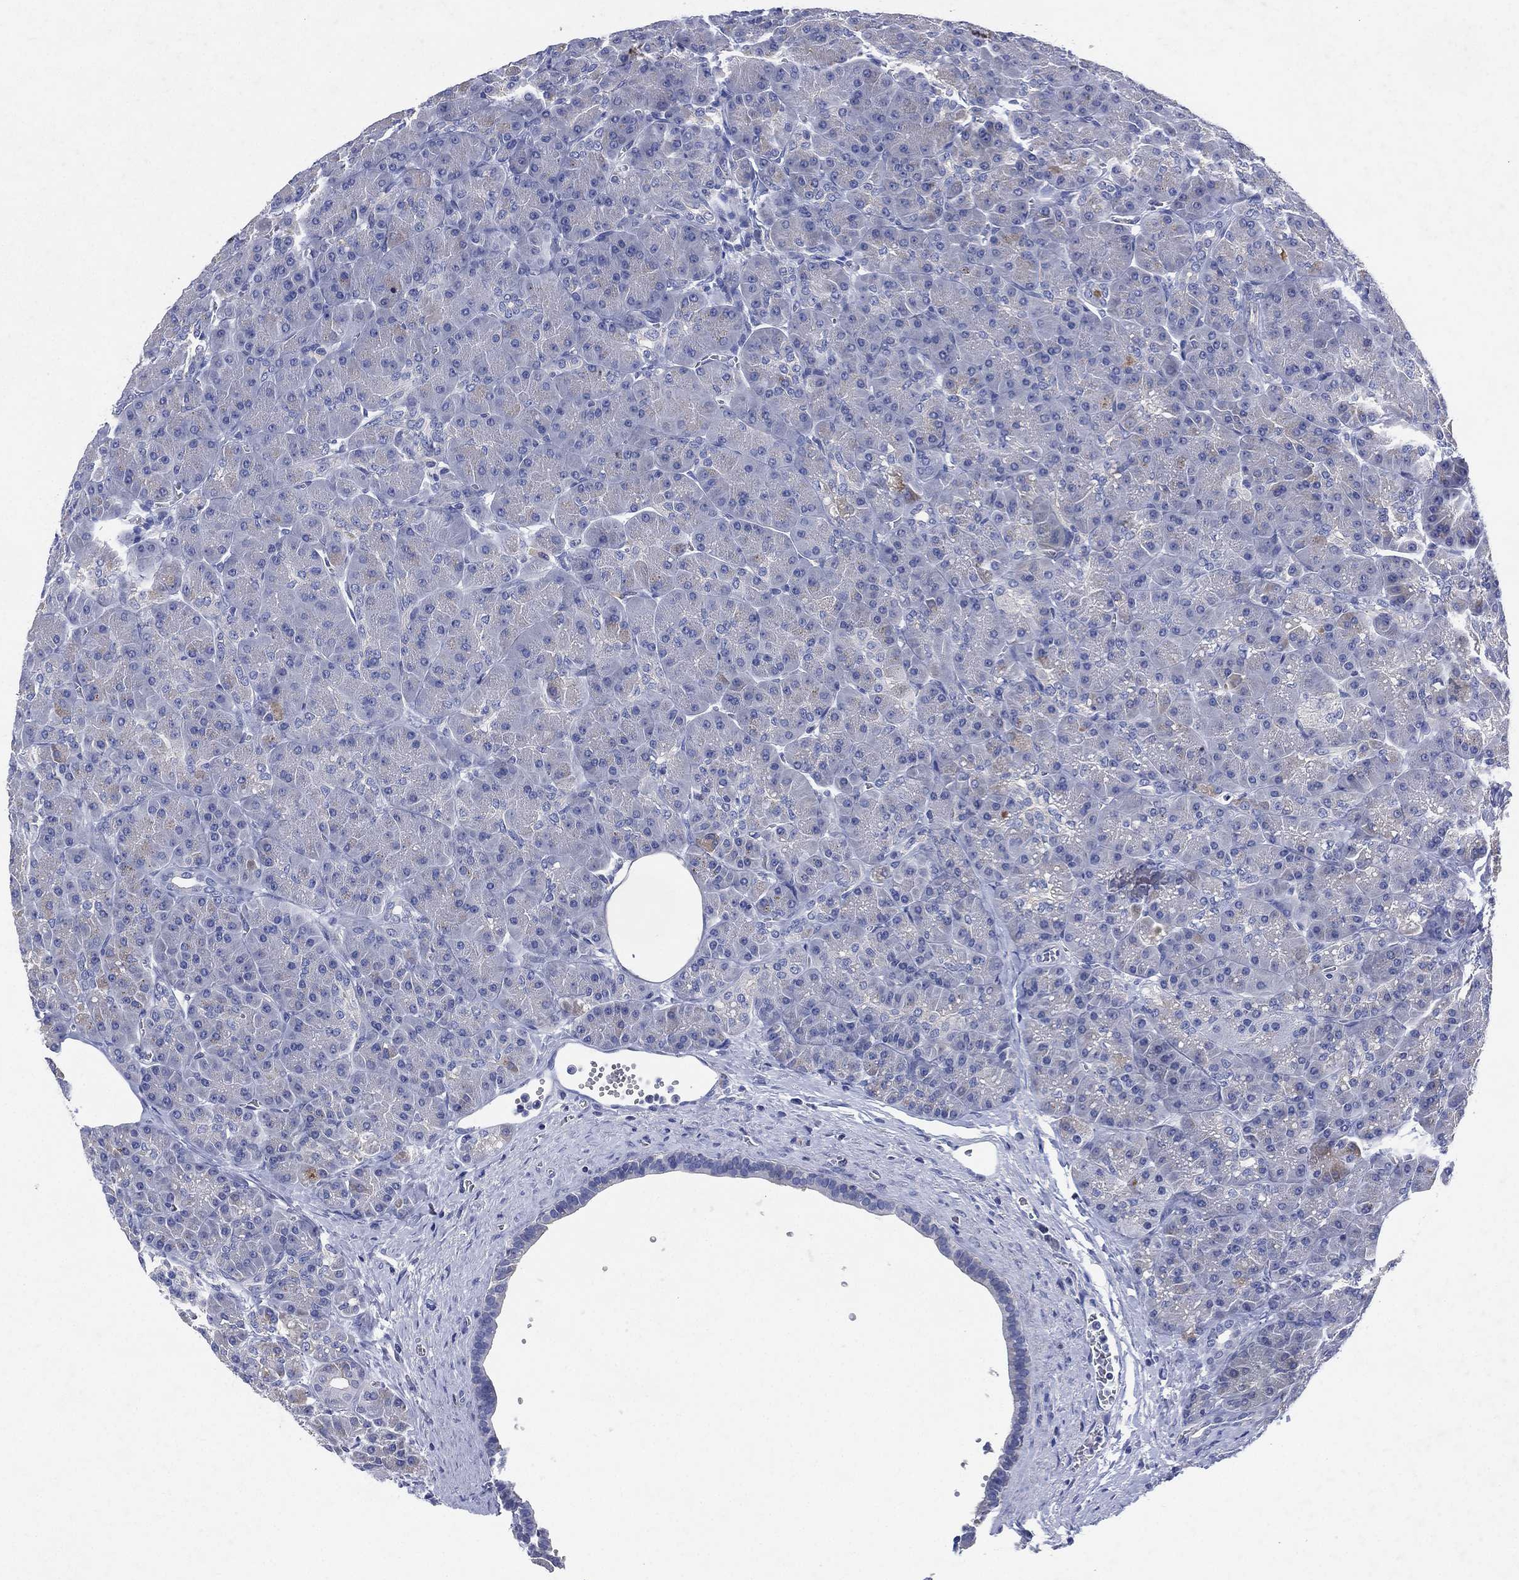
{"staining": {"intensity": "negative", "quantity": "none", "location": "none"}, "tissue": "pancreas", "cell_type": "Exocrine glandular cells", "image_type": "normal", "snomed": [{"axis": "morphology", "description": "Normal tissue, NOS"}, {"axis": "topography", "description": "Pancreas"}], "caption": "Pancreas was stained to show a protein in brown. There is no significant expression in exocrine glandular cells.", "gene": "CHRNA3", "patient": {"sex": "male", "age": 57}}